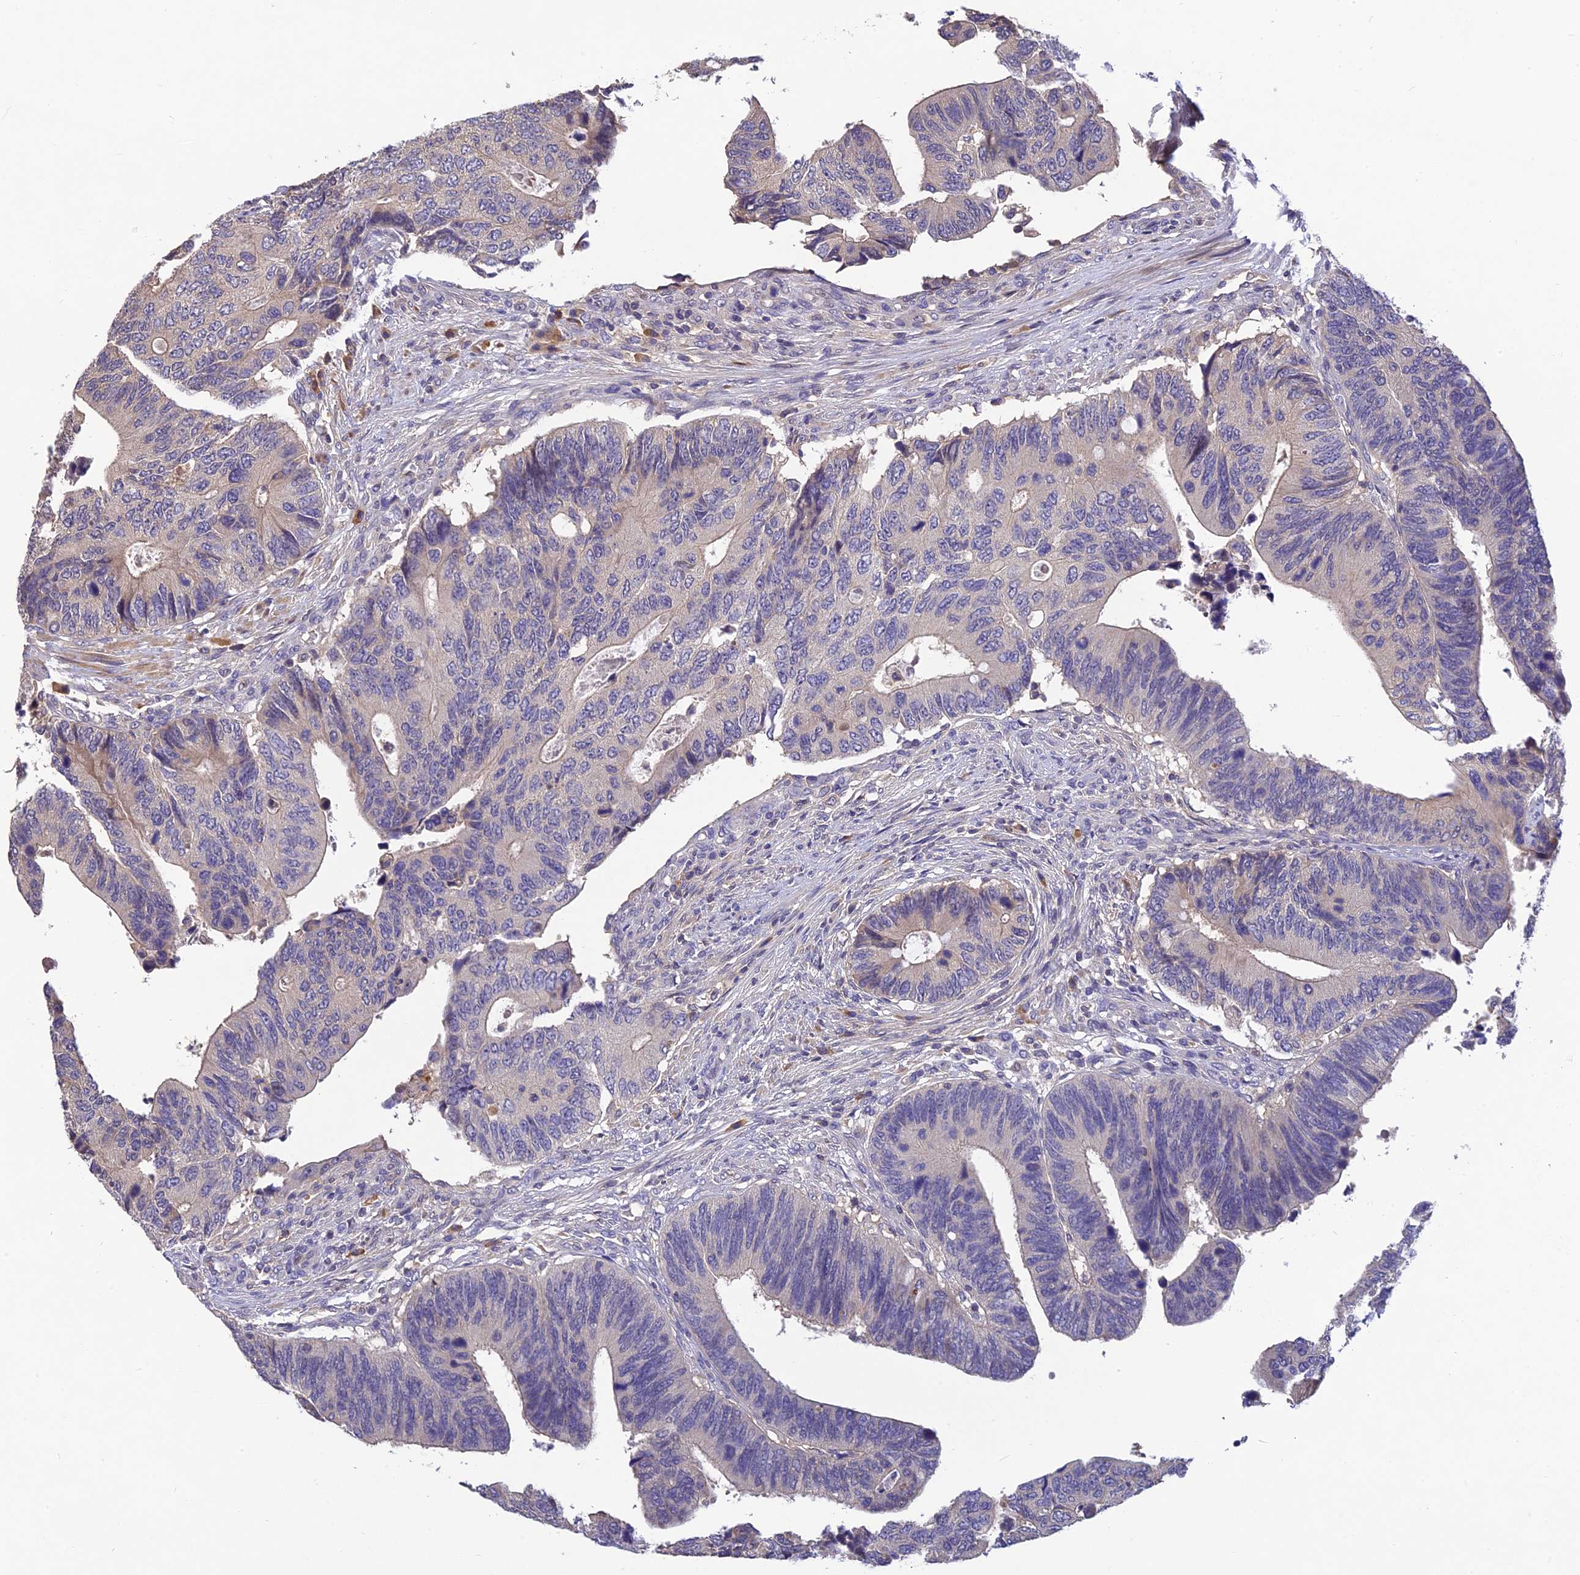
{"staining": {"intensity": "weak", "quantity": "<25%", "location": "cytoplasmic/membranous"}, "tissue": "colorectal cancer", "cell_type": "Tumor cells", "image_type": "cancer", "snomed": [{"axis": "morphology", "description": "Adenocarcinoma, NOS"}, {"axis": "topography", "description": "Colon"}], "caption": "Immunohistochemistry photomicrograph of human colorectal cancer (adenocarcinoma) stained for a protein (brown), which shows no expression in tumor cells.", "gene": "DENND5B", "patient": {"sex": "male", "age": 87}}